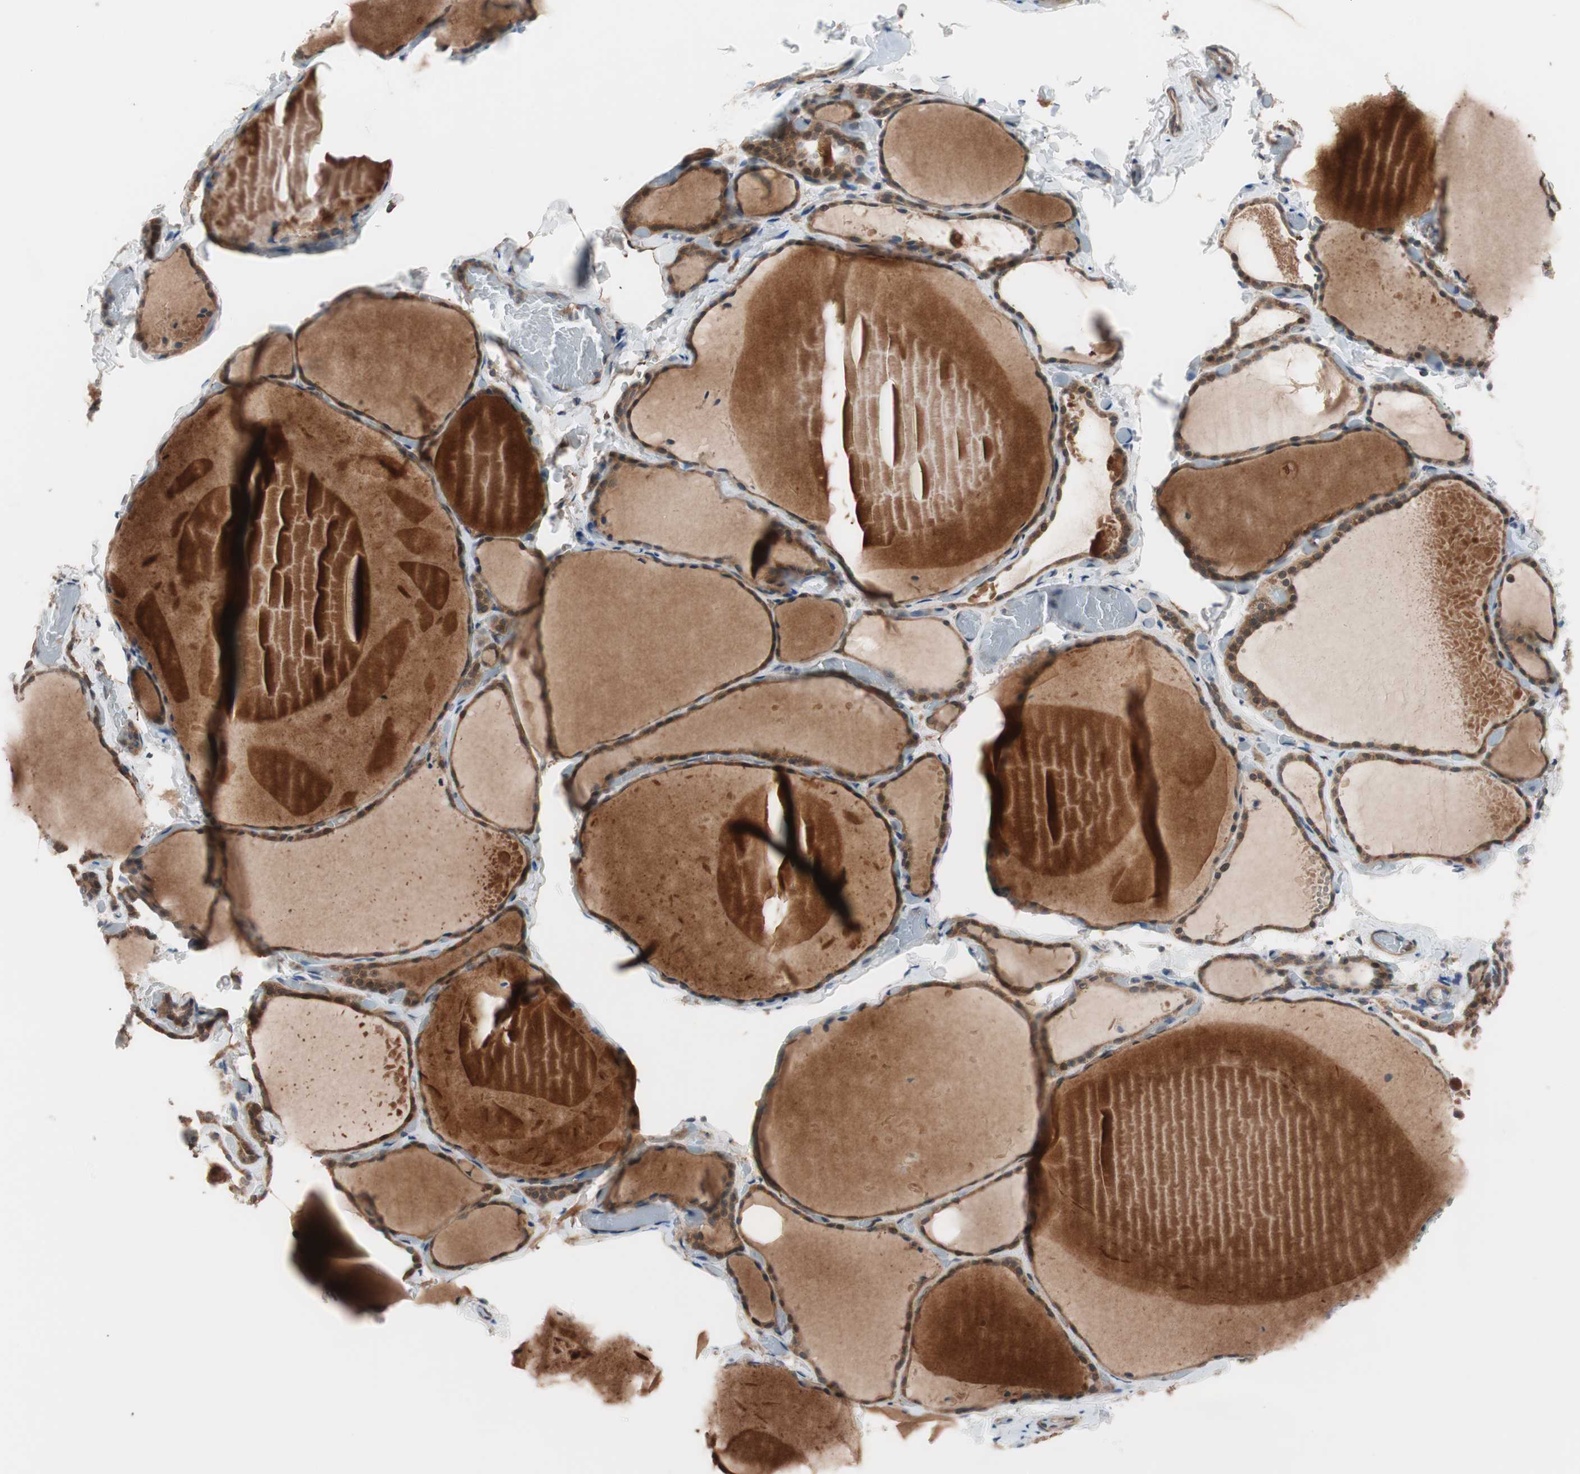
{"staining": {"intensity": "strong", "quantity": ">75%", "location": "cytoplasmic/membranous,nuclear"}, "tissue": "thyroid gland", "cell_type": "Glandular cells", "image_type": "normal", "snomed": [{"axis": "morphology", "description": "Normal tissue, NOS"}, {"axis": "topography", "description": "Thyroid gland"}], "caption": "Immunohistochemical staining of benign thyroid gland shows >75% levels of strong cytoplasmic/membranous,nuclear protein expression in about >75% of glandular cells.", "gene": "HMBS", "patient": {"sex": "female", "age": 22}}